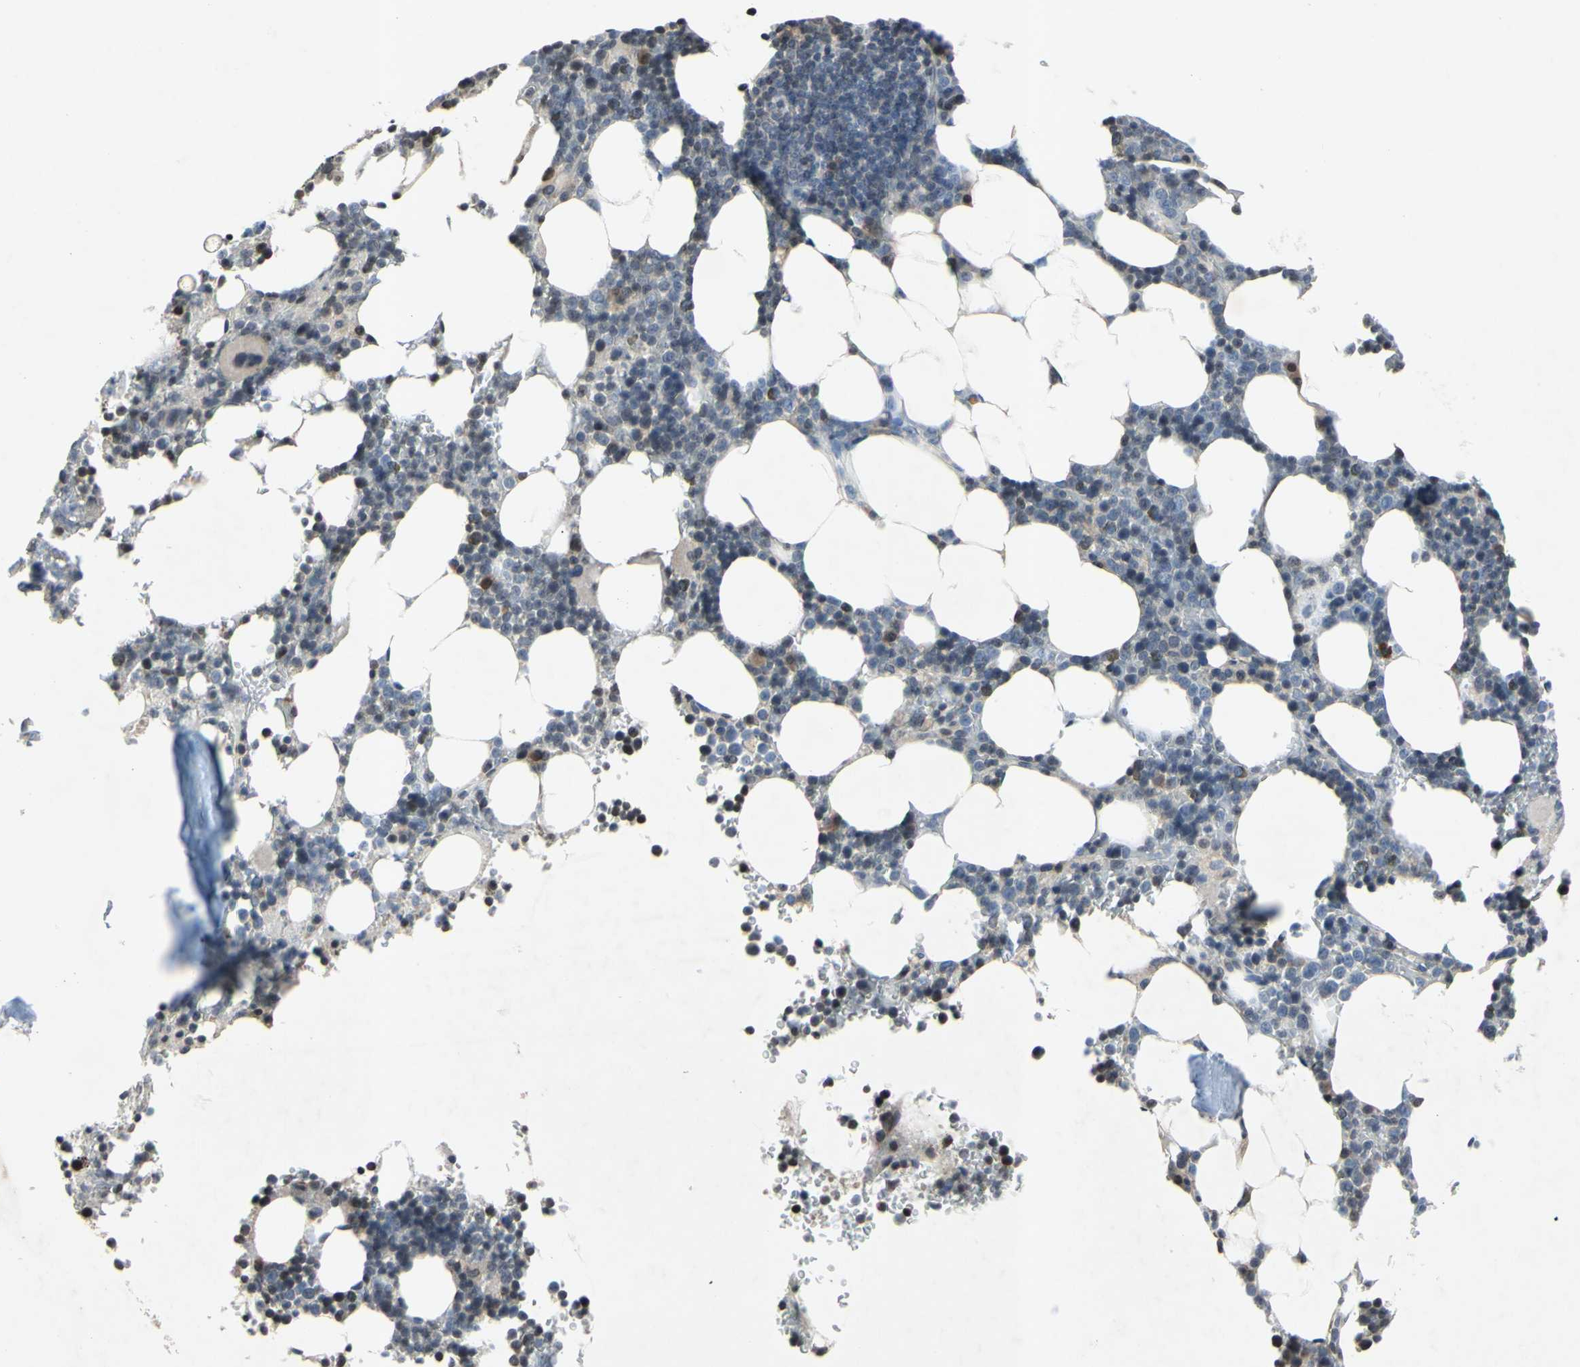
{"staining": {"intensity": "moderate", "quantity": "<25%", "location": "cytoplasmic/membranous"}, "tissue": "bone marrow", "cell_type": "Hematopoietic cells", "image_type": "normal", "snomed": [{"axis": "morphology", "description": "Normal tissue, NOS"}, {"axis": "topography", "description": "Bone marrow"}], "caption": "An image of human bone marrow stained for a protein displays moderate cytoplasmic/membranous brown staining in hematopoietic cells.", "gene": "ARG1", "patient": {"sex": "female", "age": 73}}